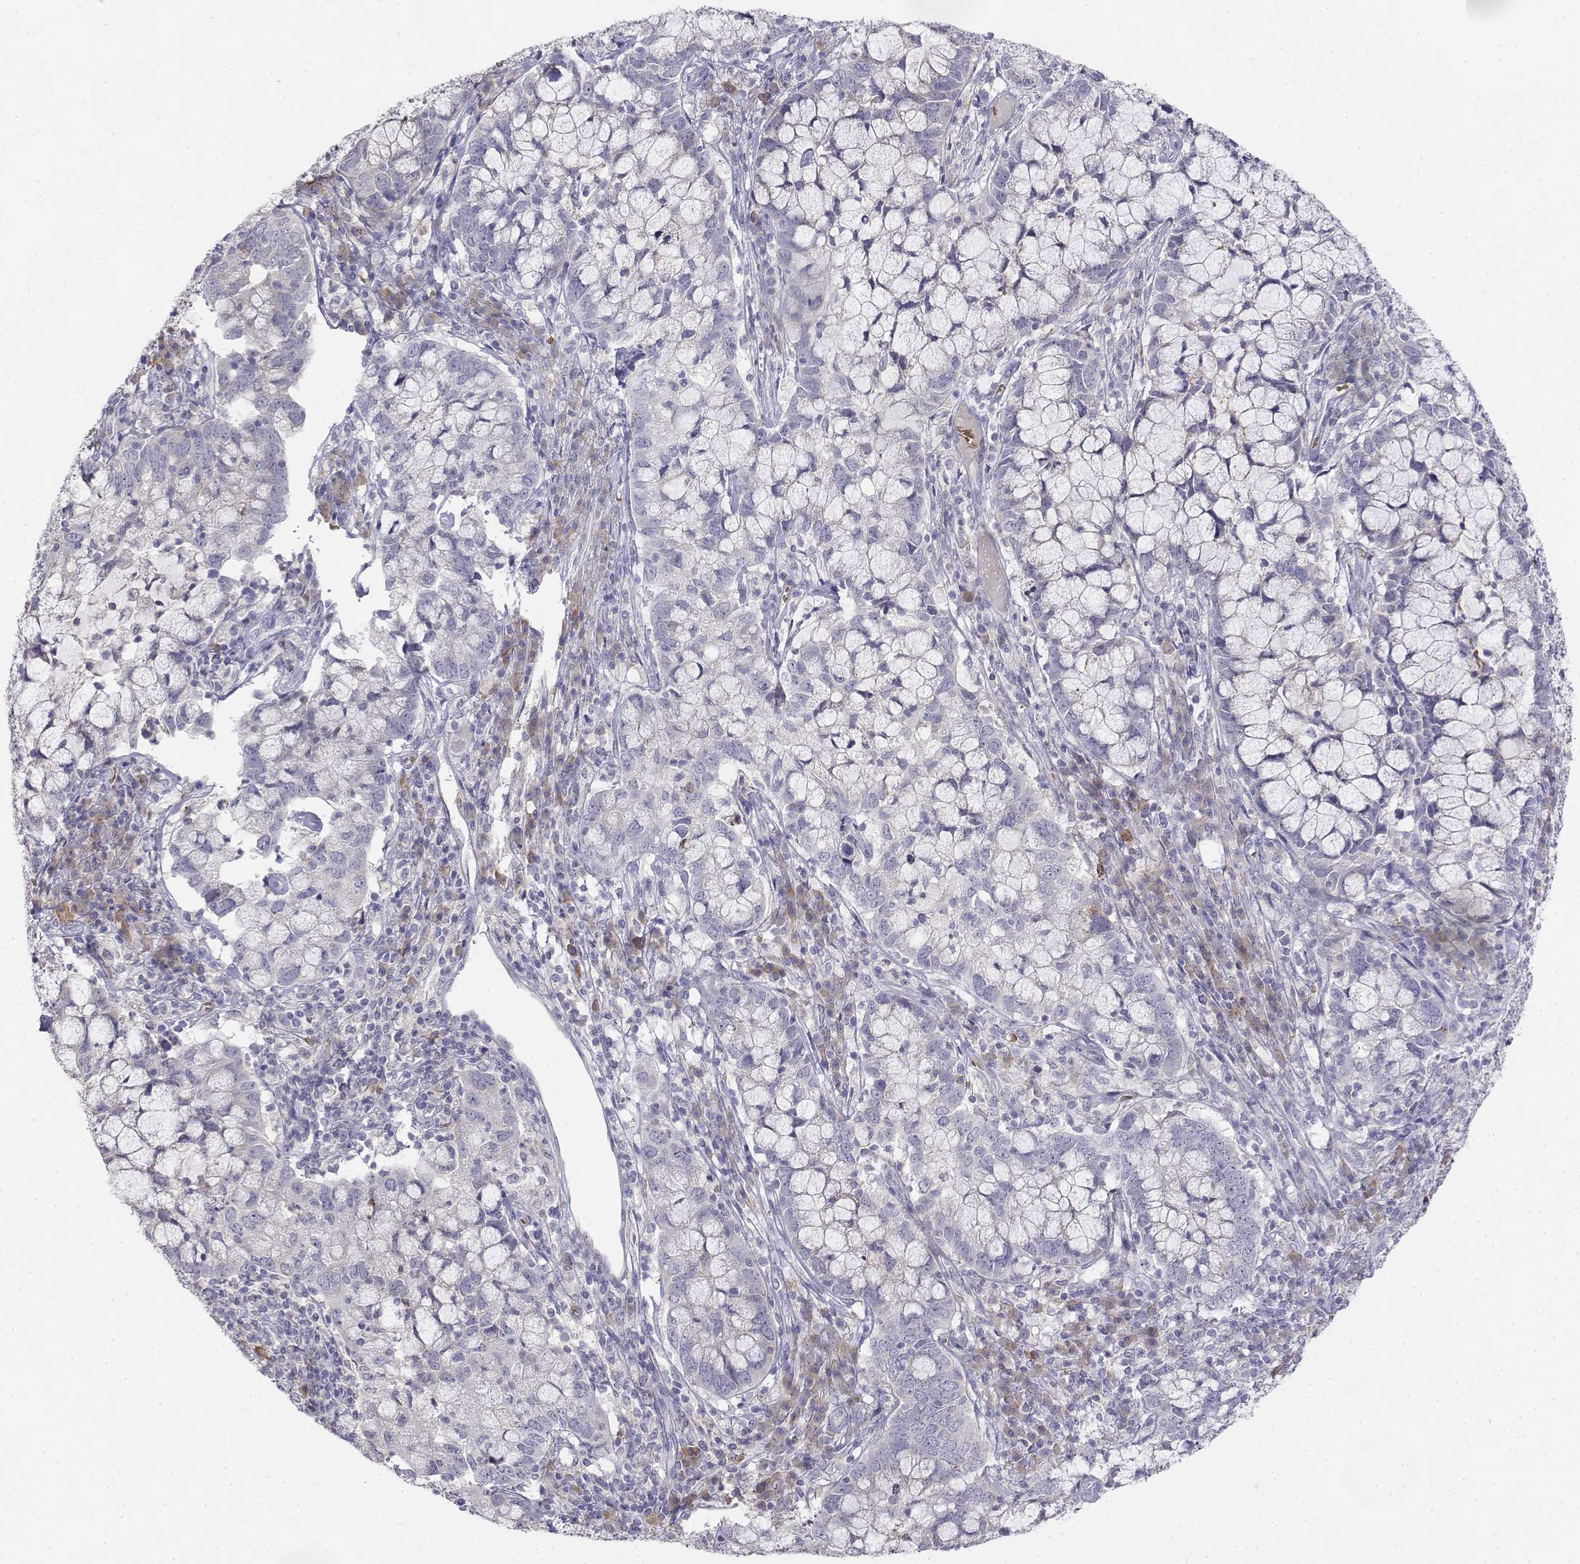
{"staining": {"intensity": "negative", "quantity": "none", "location": "none"}, "tissue": "cervical cancer", "cell_type": "Tumor cells", "image_type": "cancer", "snomed": [{"axis": "morphology", "description": "Adenocarcinoma, NOS"}, {"axis": "topography", "description": "Cervix"}], "caption": "High power microscopy micrograph of an immunohistochemistry photomicrograph of cervical adenocarcinoma, revealing no significant staining in tumor cells.", "gene": "CADM1", "patient": {"sex": "female", "age": 40}}